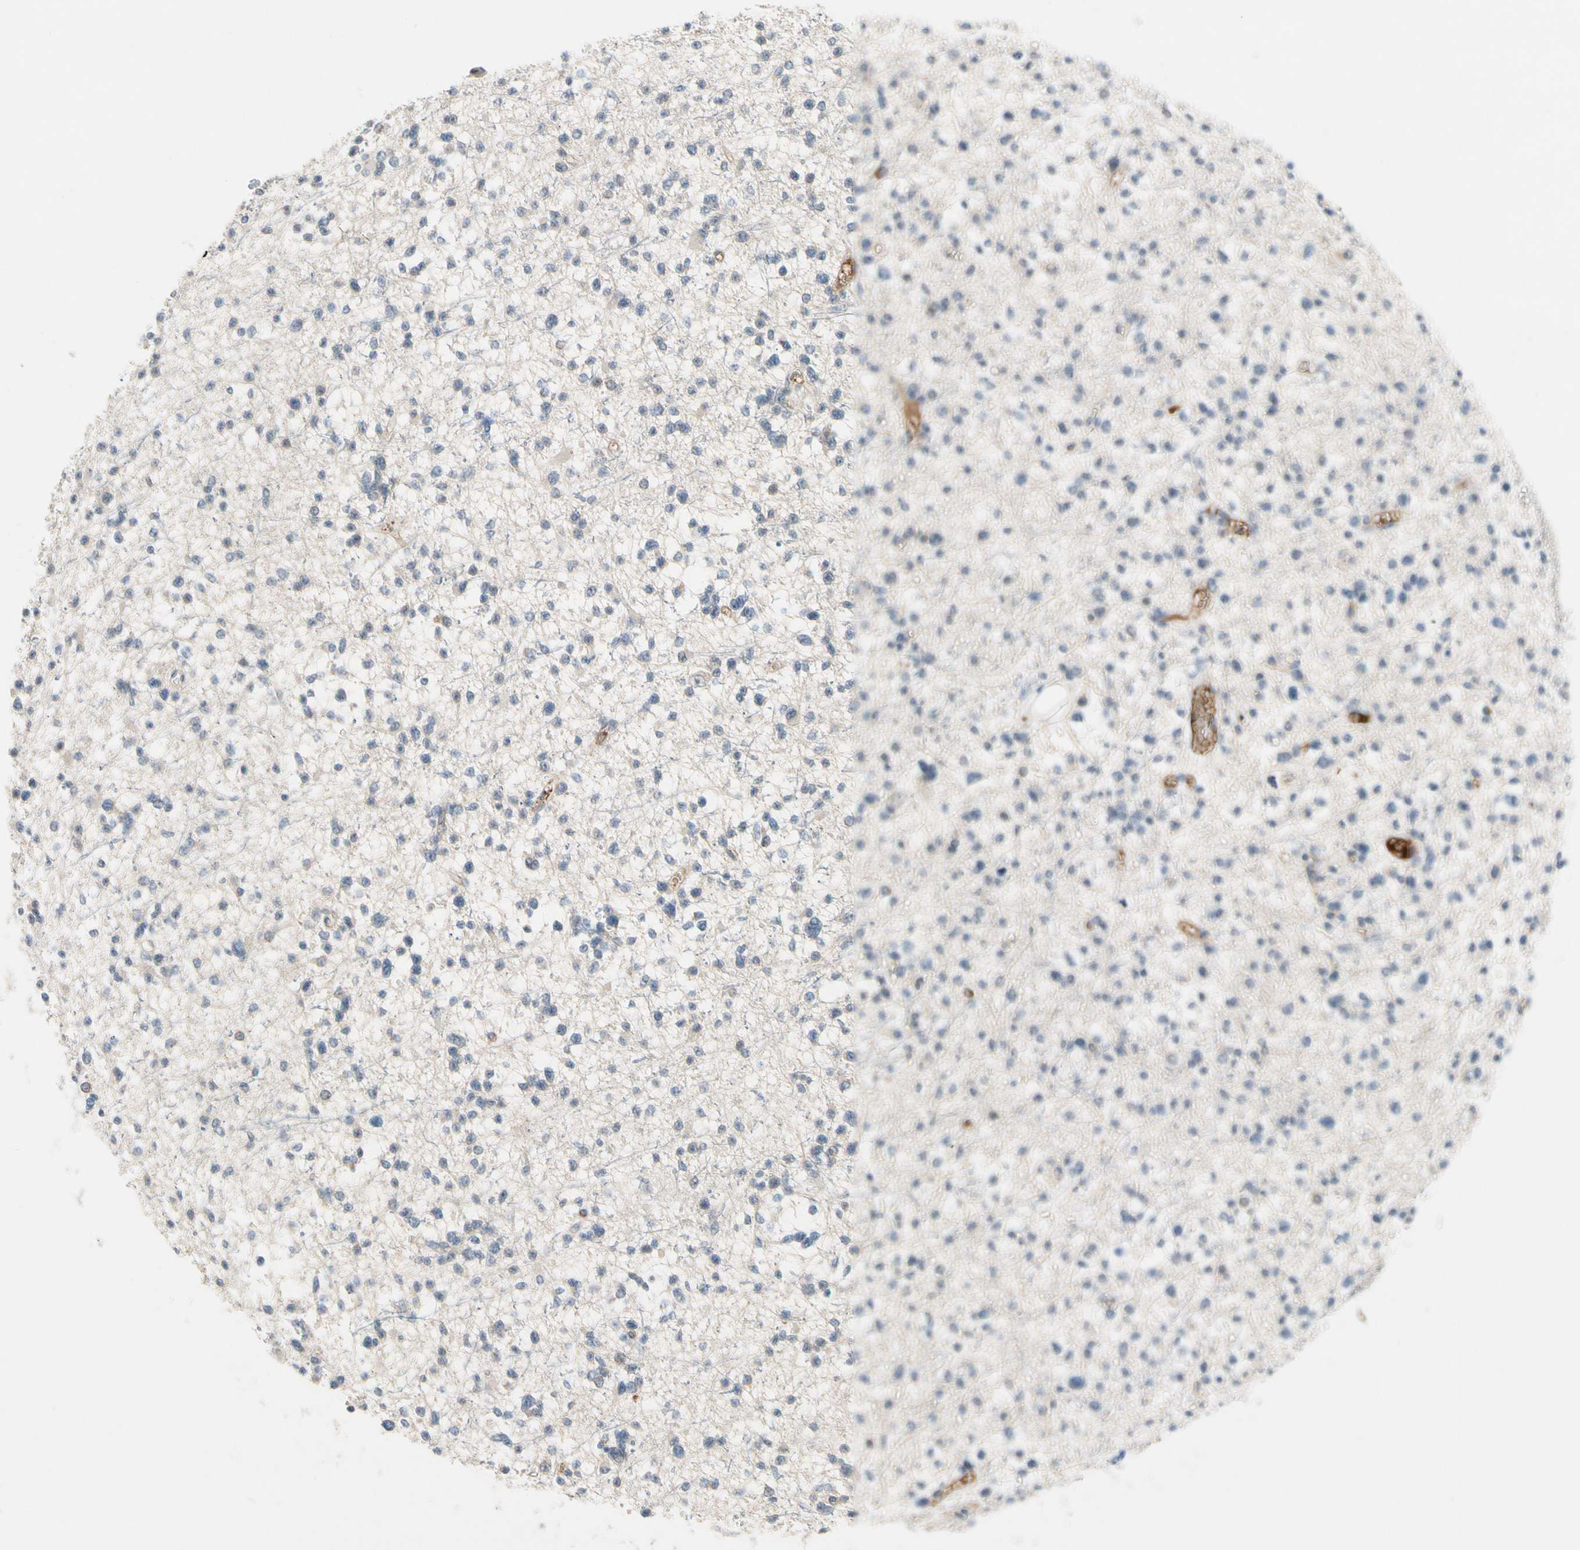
{"staining": {"intensity": "negative", "quantity": "none", "location": "none"}, "tissue": "glioma", "cell_type": "Tumor cells", "image_type": "cancer", "snomed": [{"axis": "morphology", "description": "Glioma, malignant, Low grade"}, {"axis": "topography", "description": "Brain"}], "caption": "Protein analysis of malignant glioma (low-grade) displays no significant staining in tumor cells.", "gene": "CNDP1", "patient": {"sex": "female", "age": 22}}